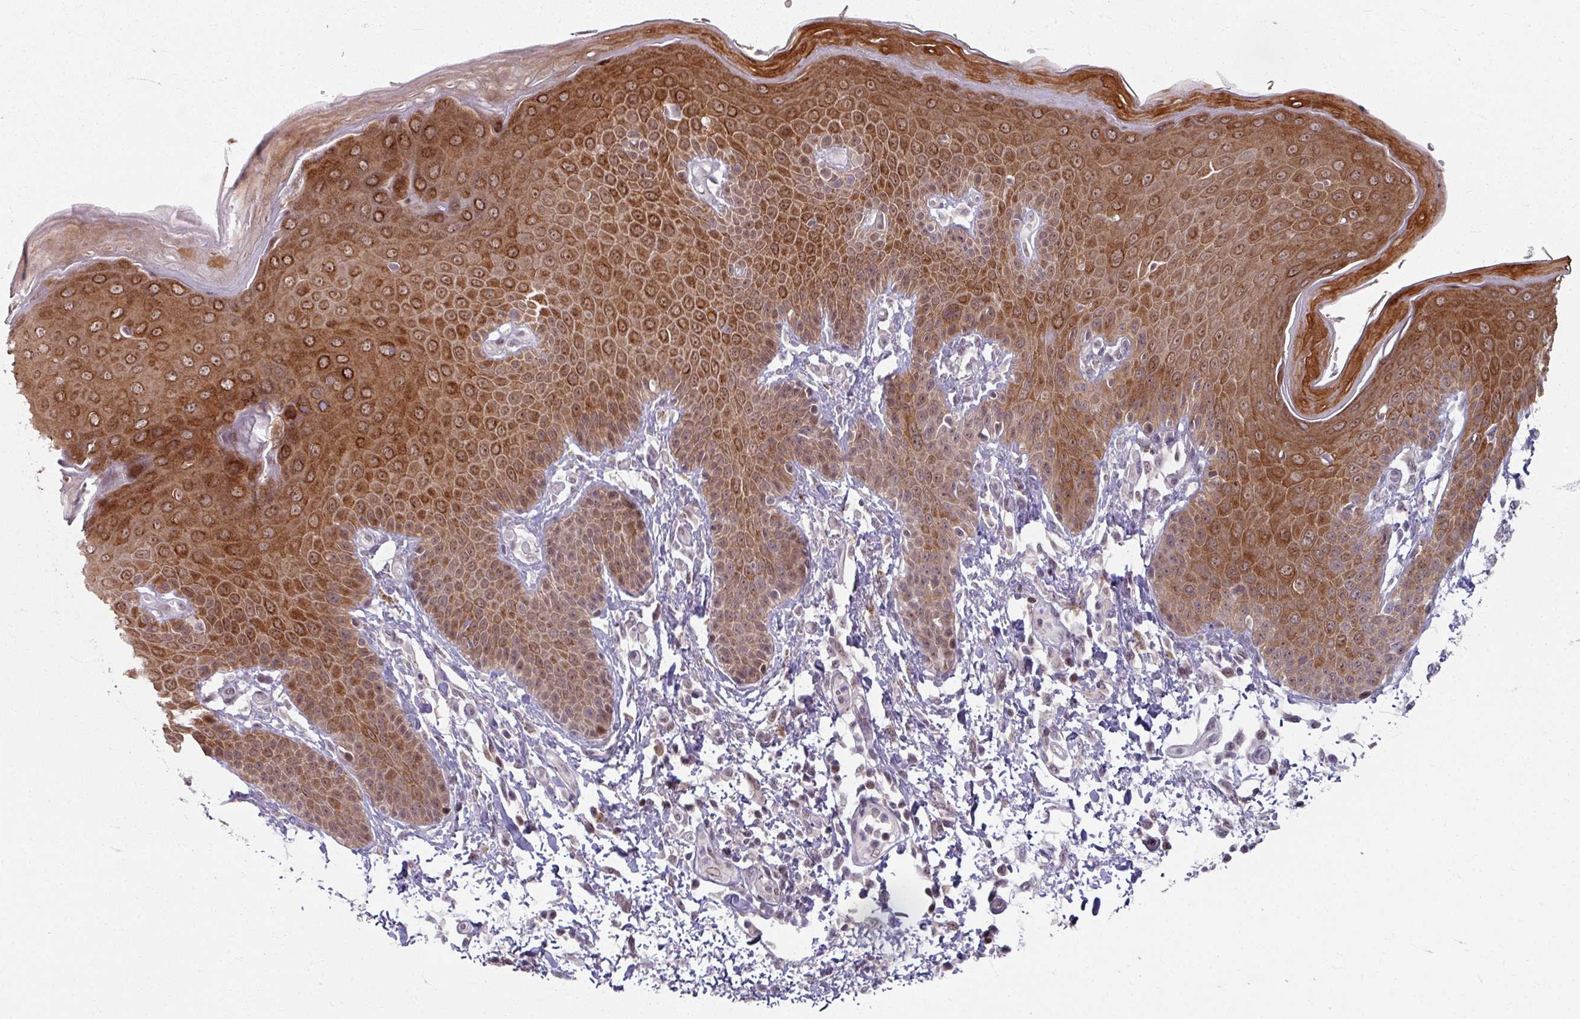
{"staining": {"intensity": "moderate", "quantity": ">75%", "location": "cytoplasmic/membranous,nuclear"}, "tissue": "skin", "cell_type": "Epidermal cells", "image_type": "normal", "snomed": [{"axis": "morphology", "description": "Normal tissue, NOS"}, {"axis": "topography", "description": "Peripheral nerve tissue"}], "caption": "Approximately >75% of epidermal cells in benign human skin demonstrate moderate cytoplasmic/membranous,nuclear protein expression as visualized by brown immunohistochemical staining.", "gene": "KLC3", "patient": {"sex": "male", "age": 51}}